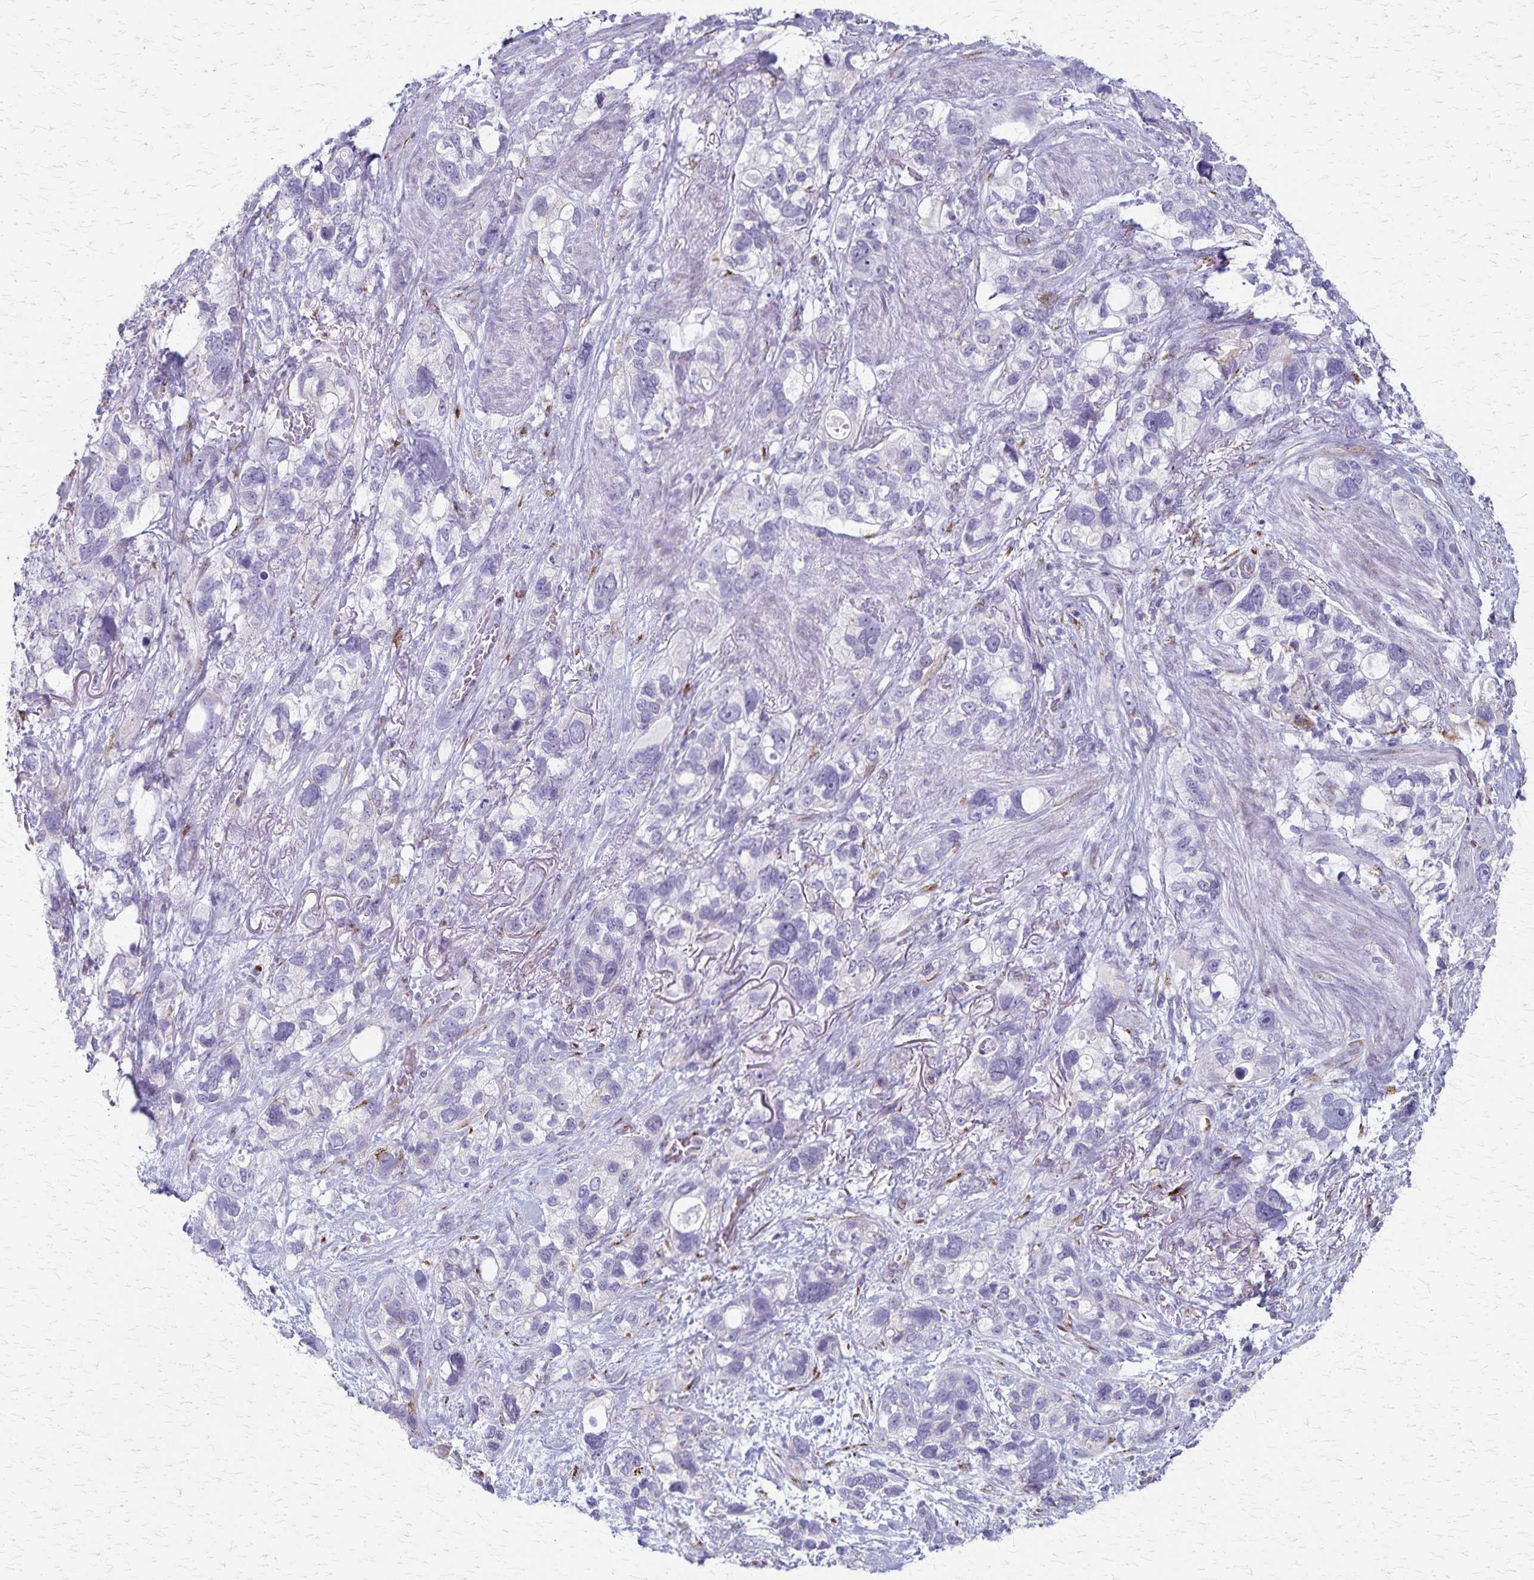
{"staining": {"intensity": "negative", "quantity": "none", "location": "none"}, "tissue": "stomach cancer", "cell_type": "Tumor cells", "image_type": "cancer", "snomed": [{"axis": "morphology", "description": "Adenocarcinoma, NOS"}, {"axis": "topography", "description": "Stomach, upper"}], "caption": "Human stomach cancer stained for a protein using IHC shows no expression in tumor cells.", "gene": "MCFD2", "patient": {"sex": "female", "age": 81}}